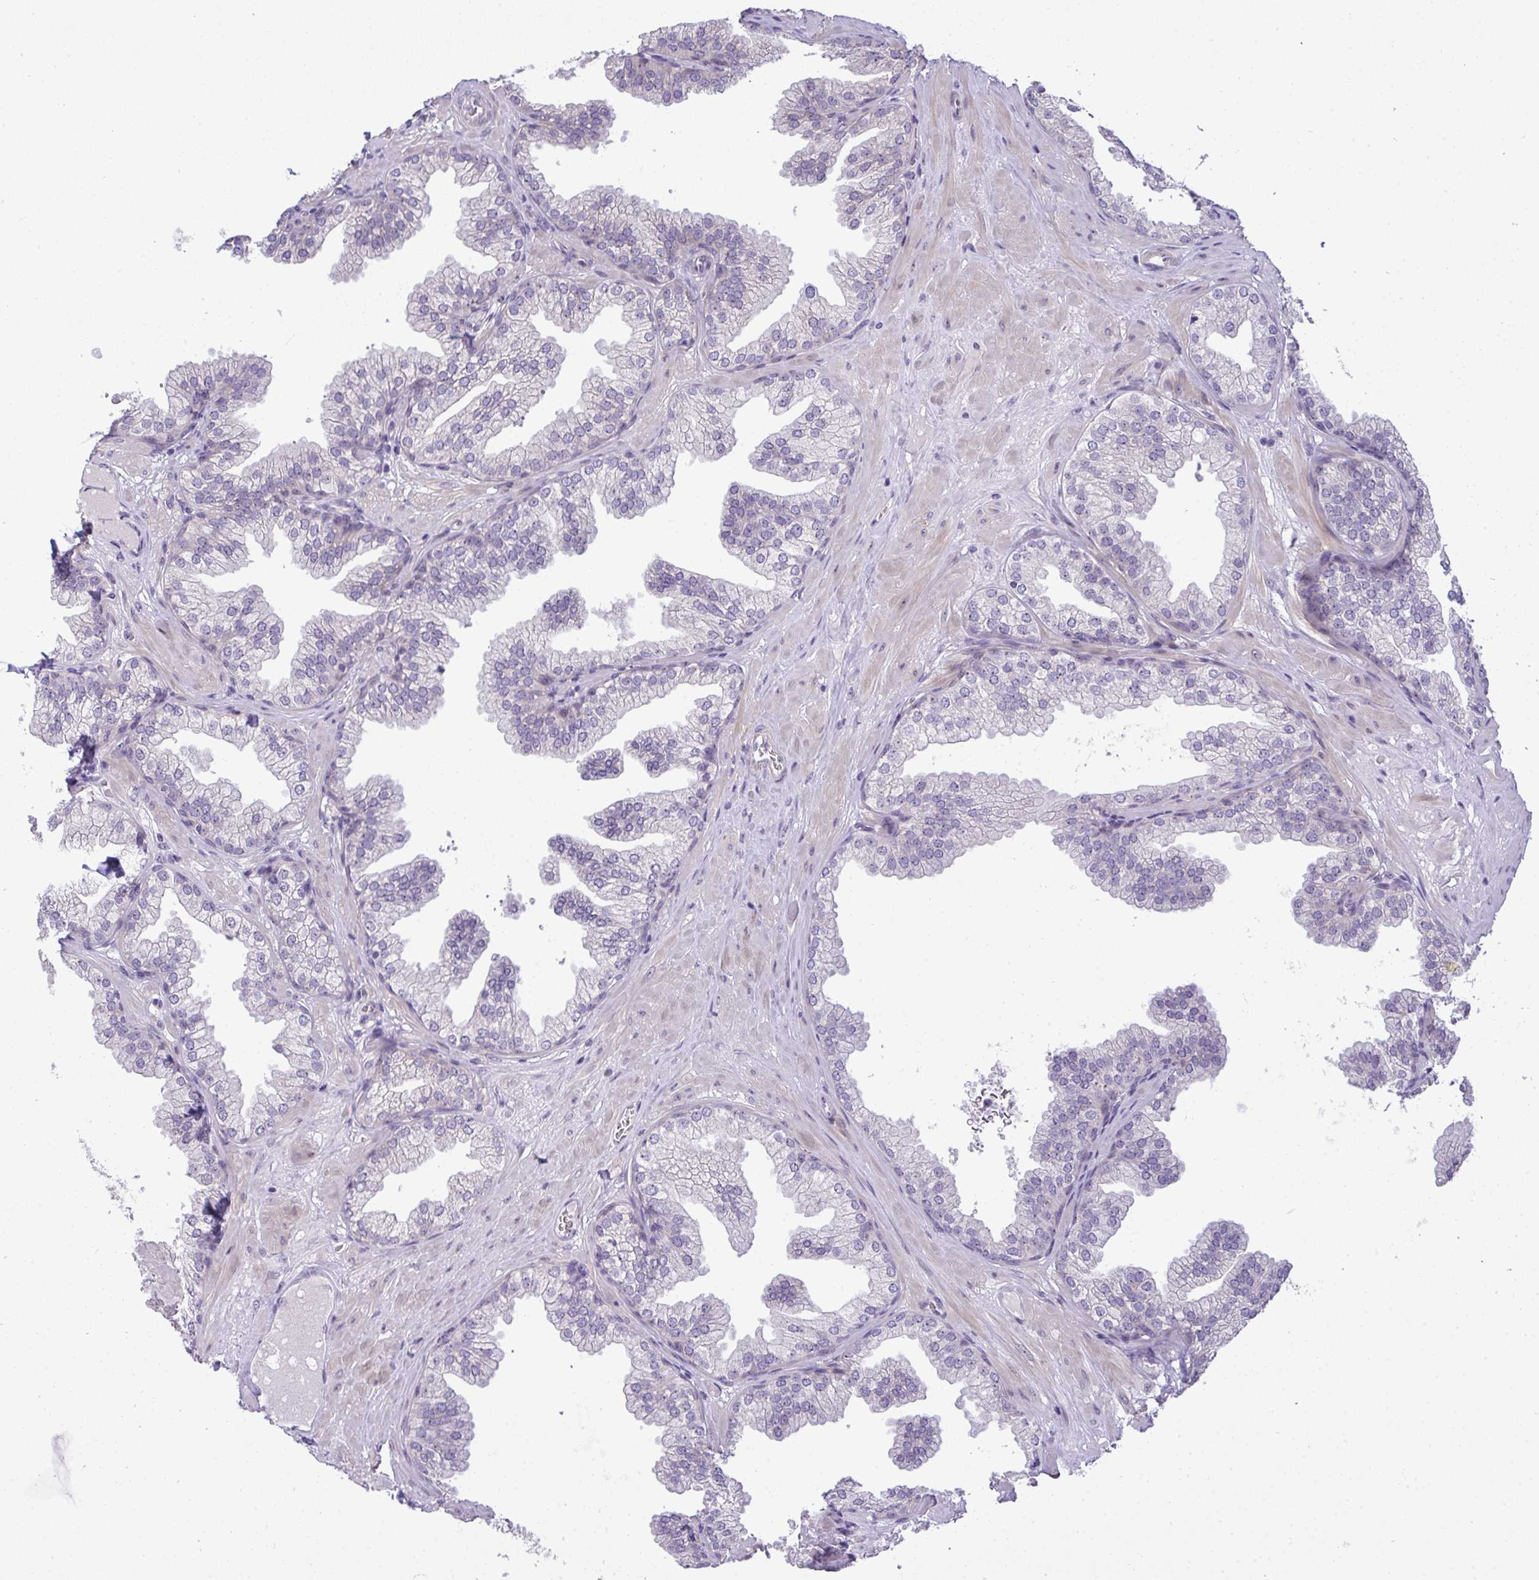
{"staining": {"intensity": "negative", "quantity": "none", "location": "none"}, "tissue": "prostate", "cell_type": "Glandular cells", "image_type": "normal", "snomed": [{"axis": "morphology", "description": "Normal tissue, NOS"}, {"axis": "topography", "description": "Prostate"}], "caption": "Glandular cells show no significant expression in normal prostate. (DAB (3,3'-diaminobenzidine) immunohistochemistry (IHC) visualized using brightfield microscopy, high magnification).", "gene": "NT5C1A", "patient": {"sex": "male", "age": 37}}